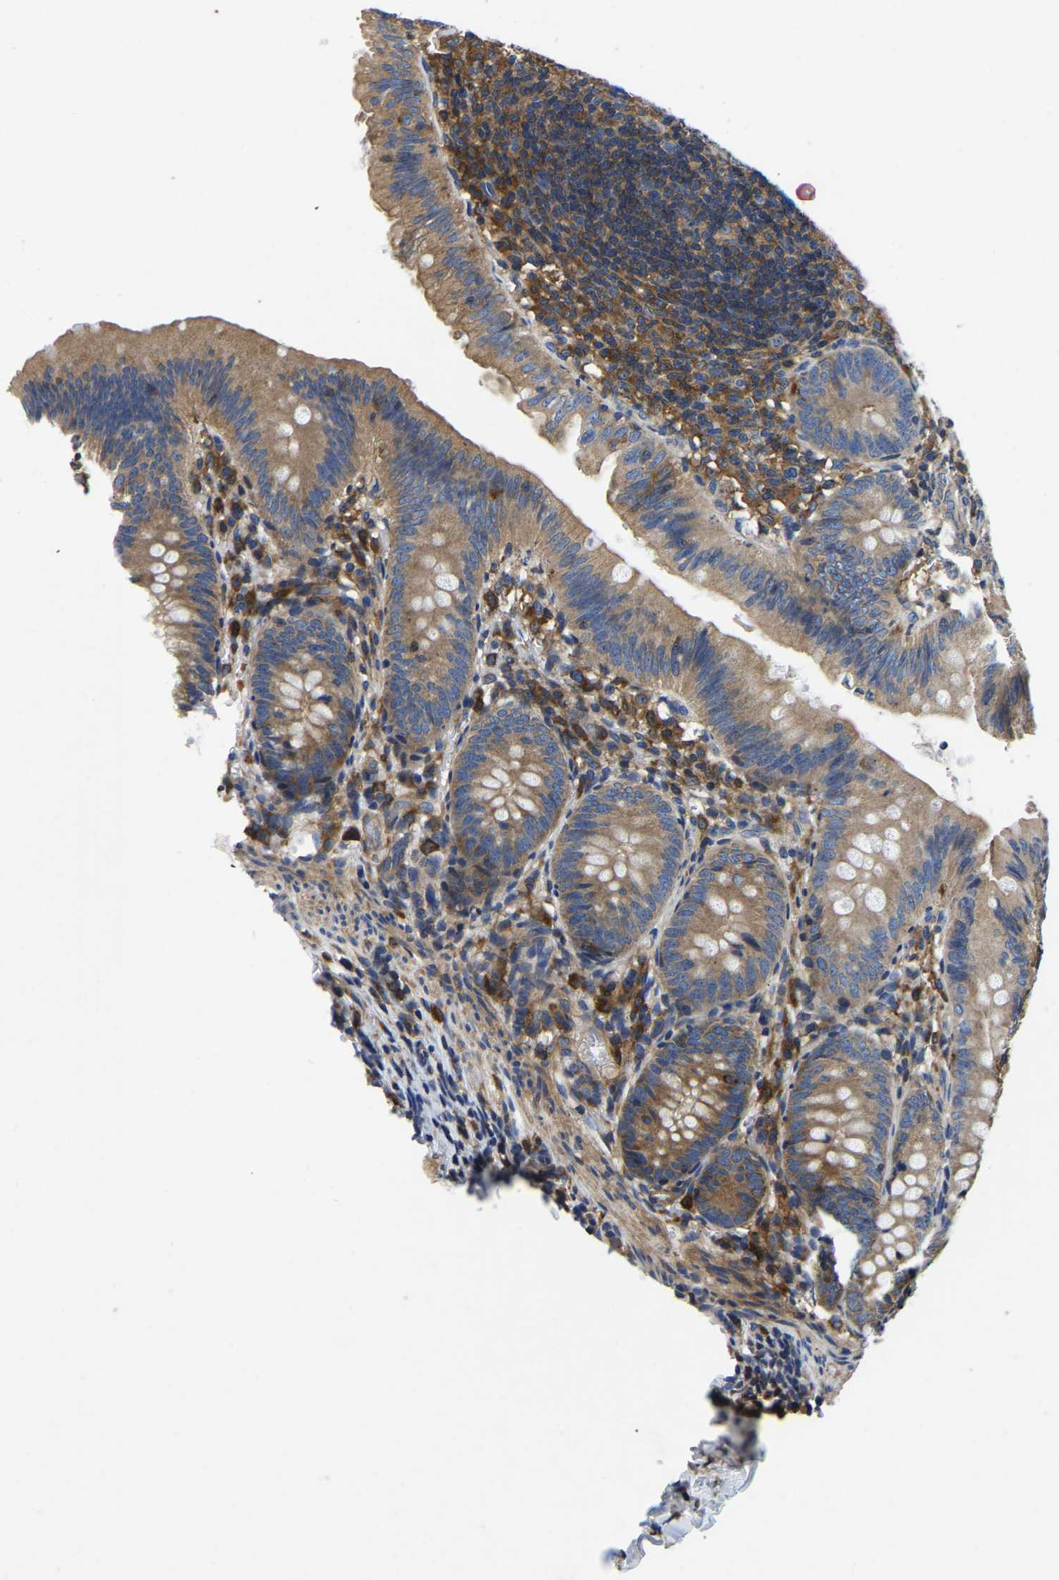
{"staining": {"intensity": "moderate", "quantity": ">75%", "location": "cytoplasmic/membranous"}, "tissue": "appendix", "cell_type": "Glandular cells", "image_type": "normal", "snomed": [{"axis": "morphology", "description": "Normal tissue, NOS"}, {"axis": "topography", "description": "Appendix"}], "caption": "About >75% of glandular cells in normal appendix display moderate cytoplasmic/membranous protein positivity as visualized by brown immunohistochemical staining.", "gene": "STAT2", "patient": {"sex": "male", "age": 1}}